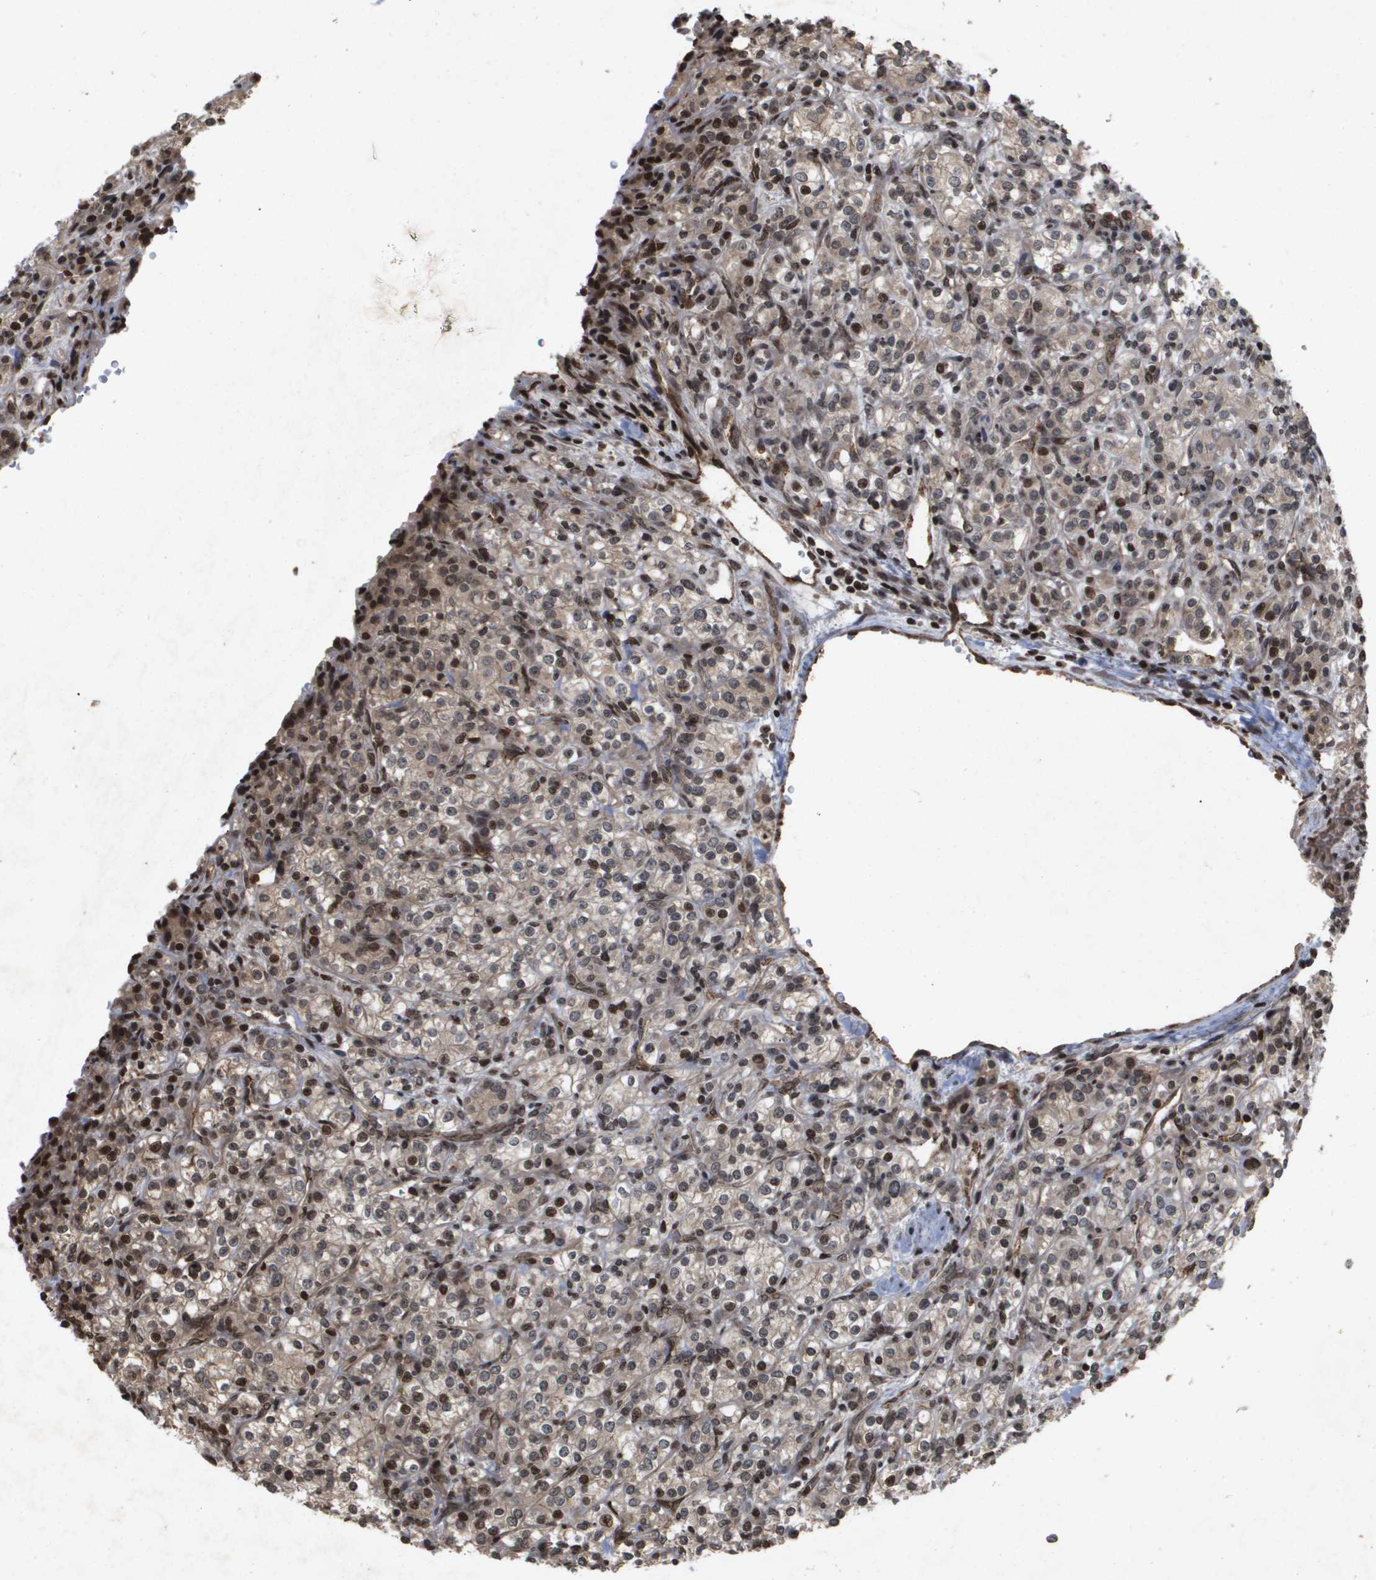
{"staining": {"intensity": "weak", "quantity": "25%-75%", "location": "cytoplasmic/membranous,nuclear"}, "tissue": "renal cancer", "cell_type": "Tumor cells", "image_type": "cancer", "snomed": [{"axis": "morphology", "description": "Adenocarcinoma, NOS"}, {"axis": "topography", "description": "Kidney"}], "caption": "High-magnification brightfield microscopy of renal cancer stained with DAB (3,3'-diaminobenzidine) (brown) and counterstained with hematoxylin (blue). tumor cells exhibit weak cytoplasmic/membranous and nuclear expression is appreciated in about25%-75% of cells.", "gene": "HSPA6", "patient": {"sex": "male", "age": 77}}